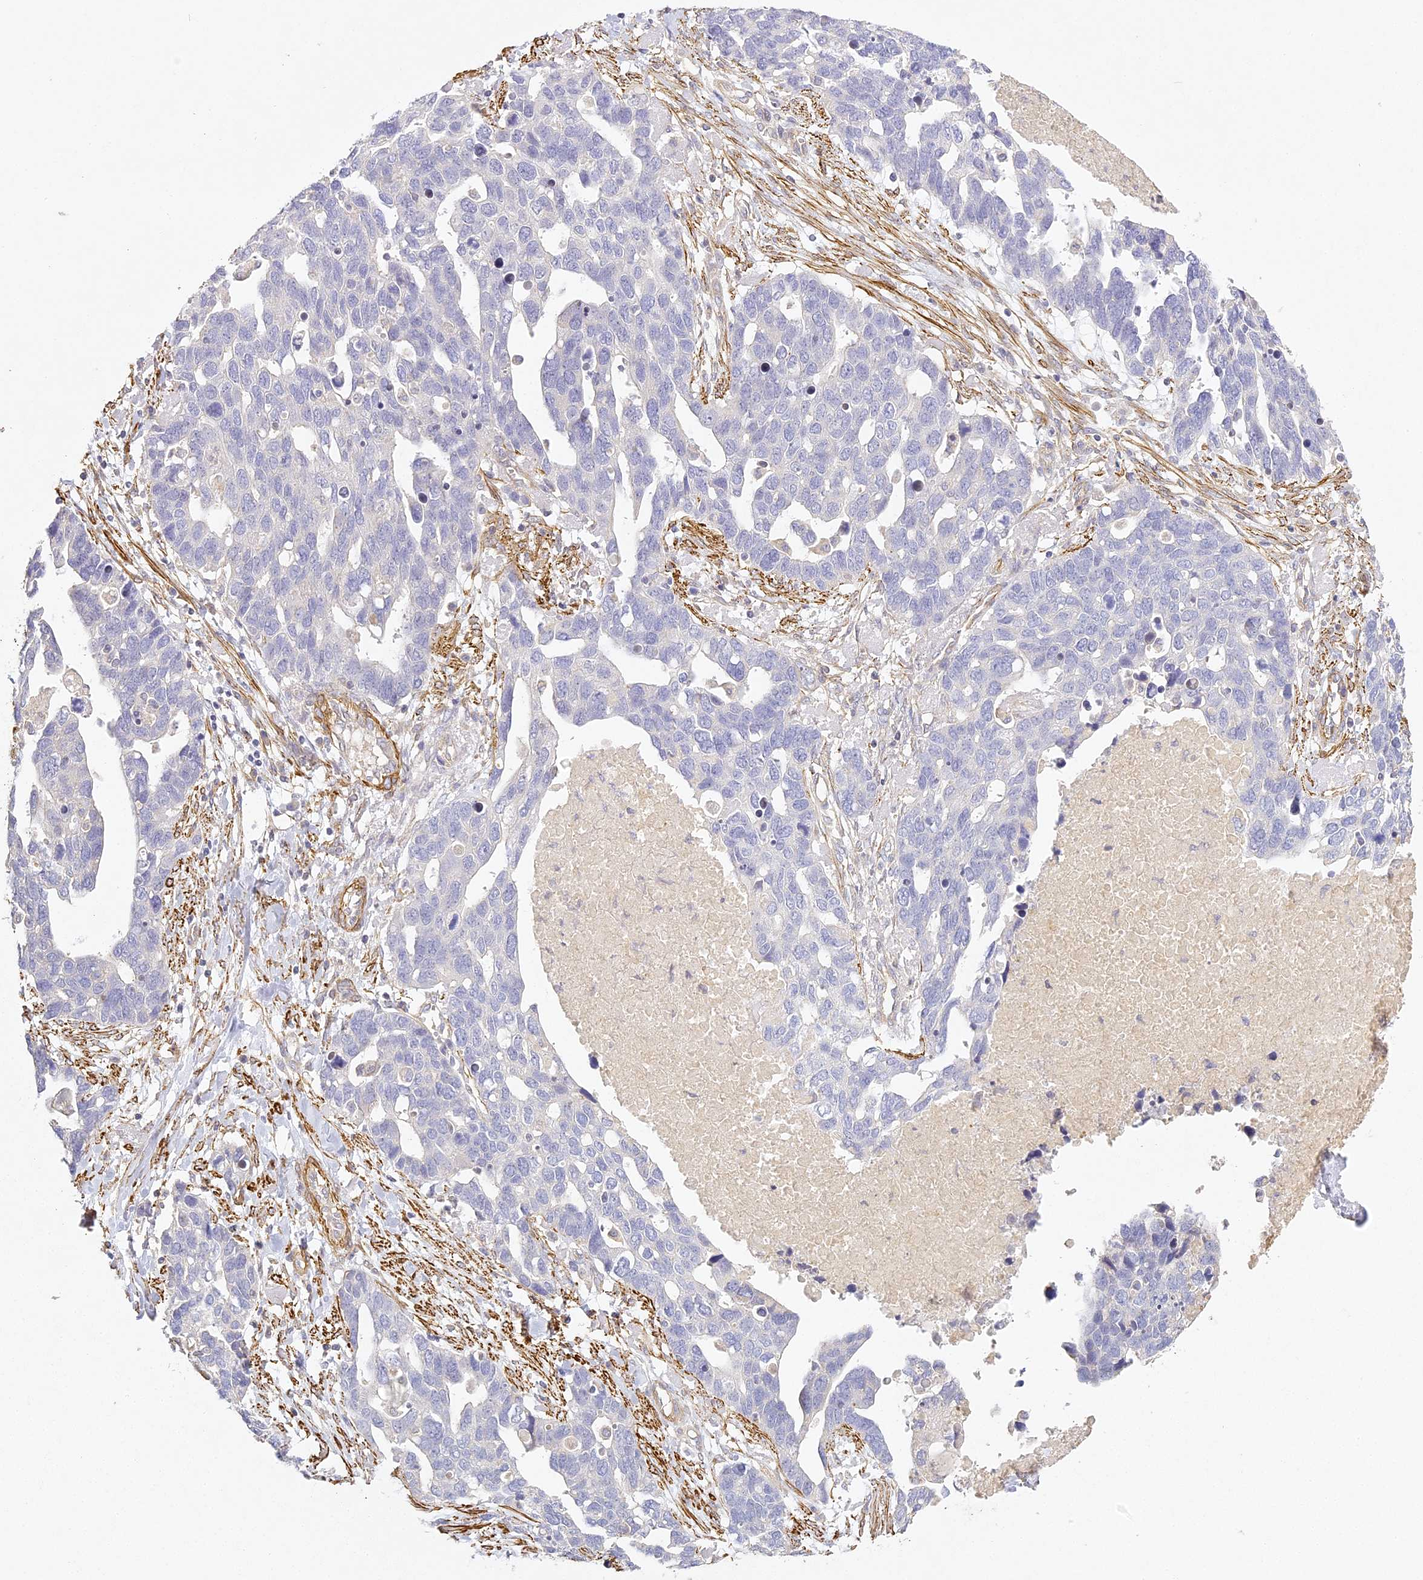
{"staining": {"intensity": "negative", "quantity": "none", "location": "none"}, "tissue": "ovarian cancer", "cell_type": "Tumor cells", "image_type": "cancer", "snomed": [{"axis": "morphology", "description": "Cystadenocarcinoma, serous, NOS"}, {"axis": "topography", "description": "Ovary"}], "caption": "Immunohistochemistry (IHC) of serous cystadenocarcinoma (ovarian) reveals no positivity in tumor cells. (DAB immunohistochemistry visualized using brightfield microscopy, high magnification).", "gene": "MED28", "patient": {"sex": "female", "age": 54}}